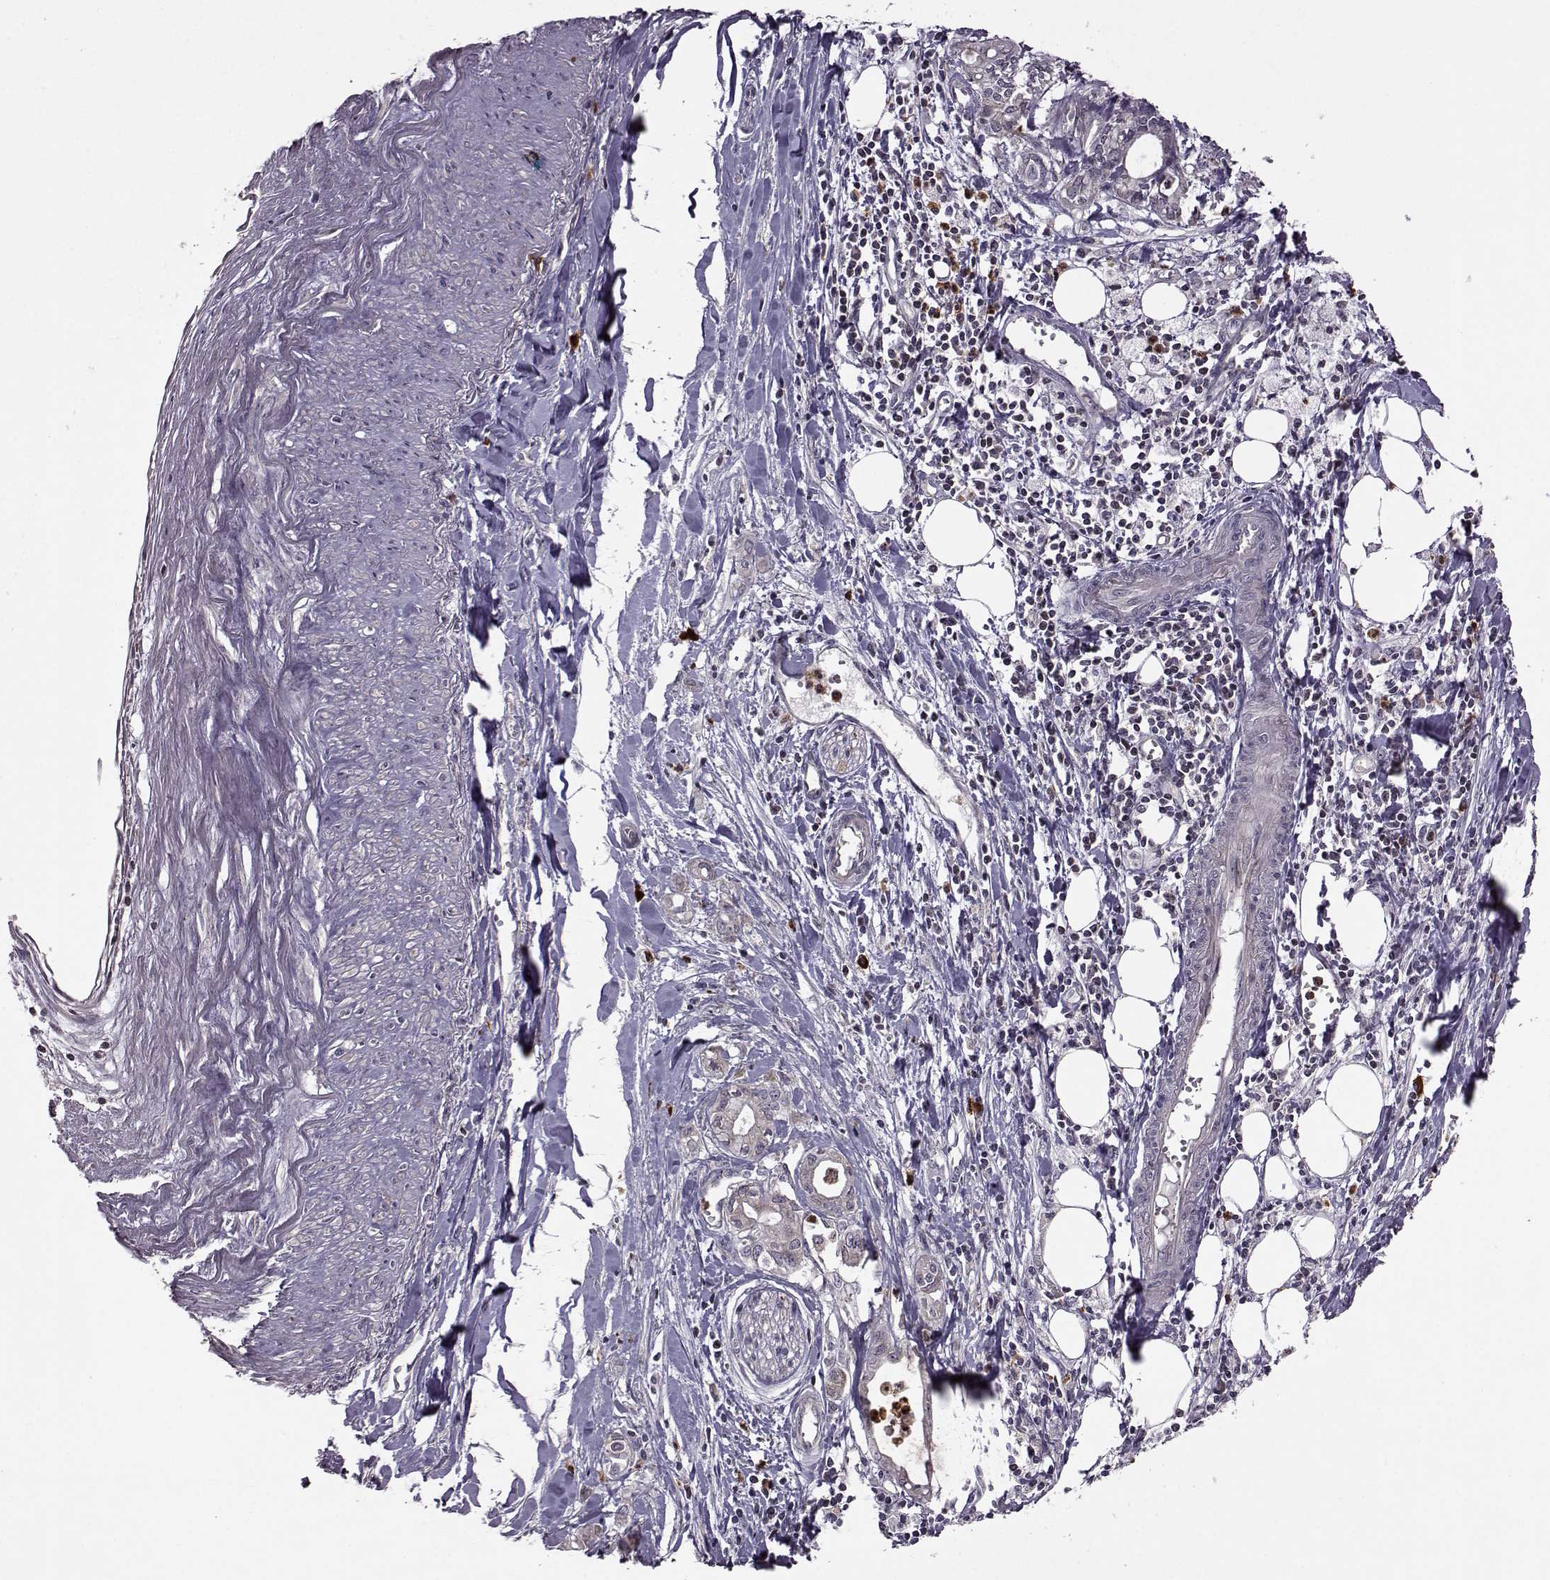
{"staining": {"intensity": "negative", "quantity": "none", "location": "none"}, "tissue": "pancreatic cancer", "cell_type": "Tumor cells", "image_type": "cancer", "snomed": [{"axis": "morphology", "description": "Adenocarcinoma, NOS"}, {"axis": "topography", "description": "Pancreas"}], "caption": "Tumor cells show no significant protein staining in pancreatic cancer (adenocarcinoma).", "gene": "TRMU", "patient": {"sex": "male", "age": 71}}